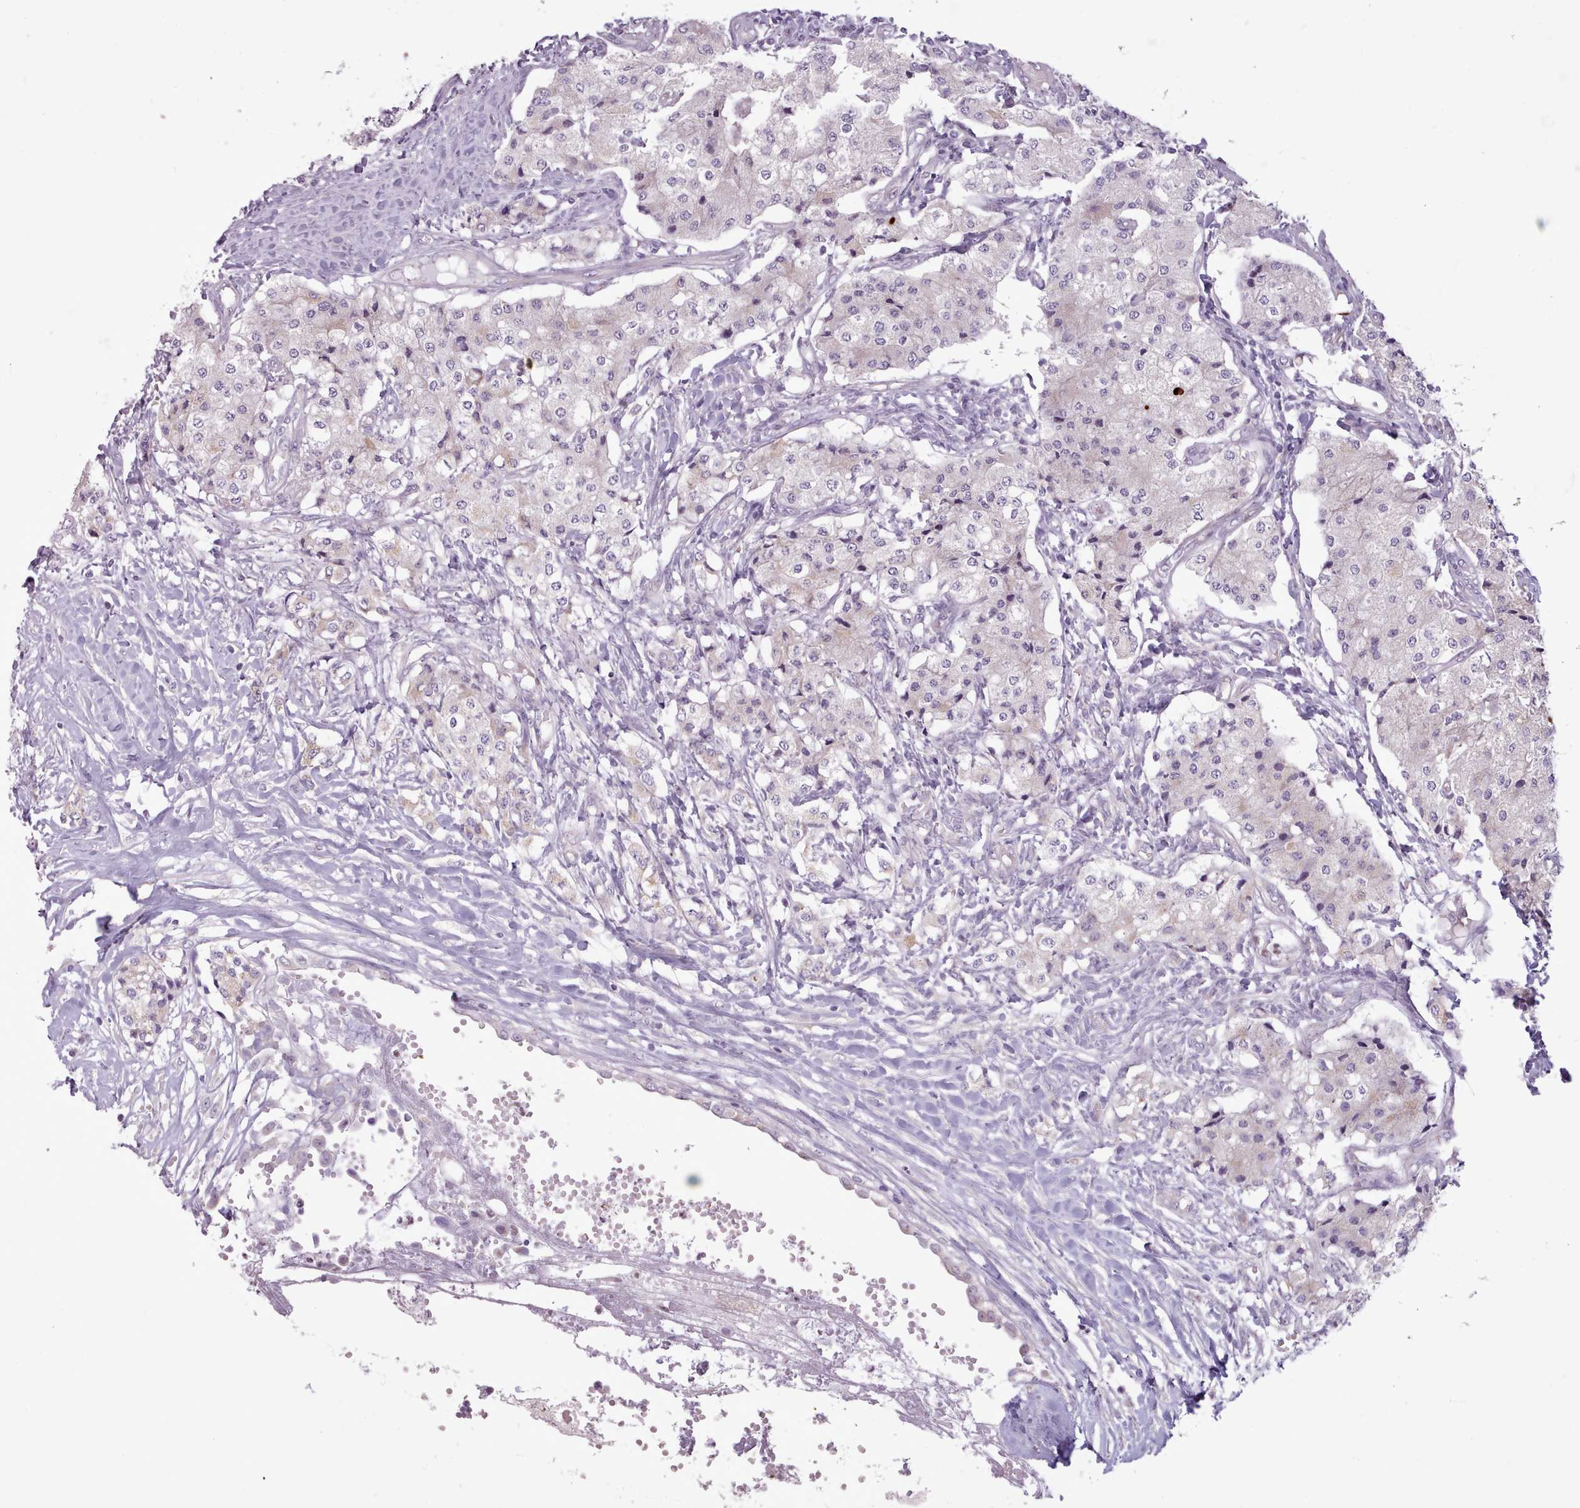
{"staining": {"intensity": "negative", "quantity": "none", "location": "none"}, "tissue": "carcinoid", "cell_type": "Tumor cells", "image_type": "cancer", "snomed": [{"axis": "morphology", "description": "Carcinoid, malignant, NOS"}, {"axis": "topography", "description": "Colon"}], "caption": "A high-resolution image shows immunohistochemistry staining of carcinoid (malignant), which displays no significant positivity in tumor cells.", "gene": "SLURP1", "patient": {"sex": "female", "age": 52}}